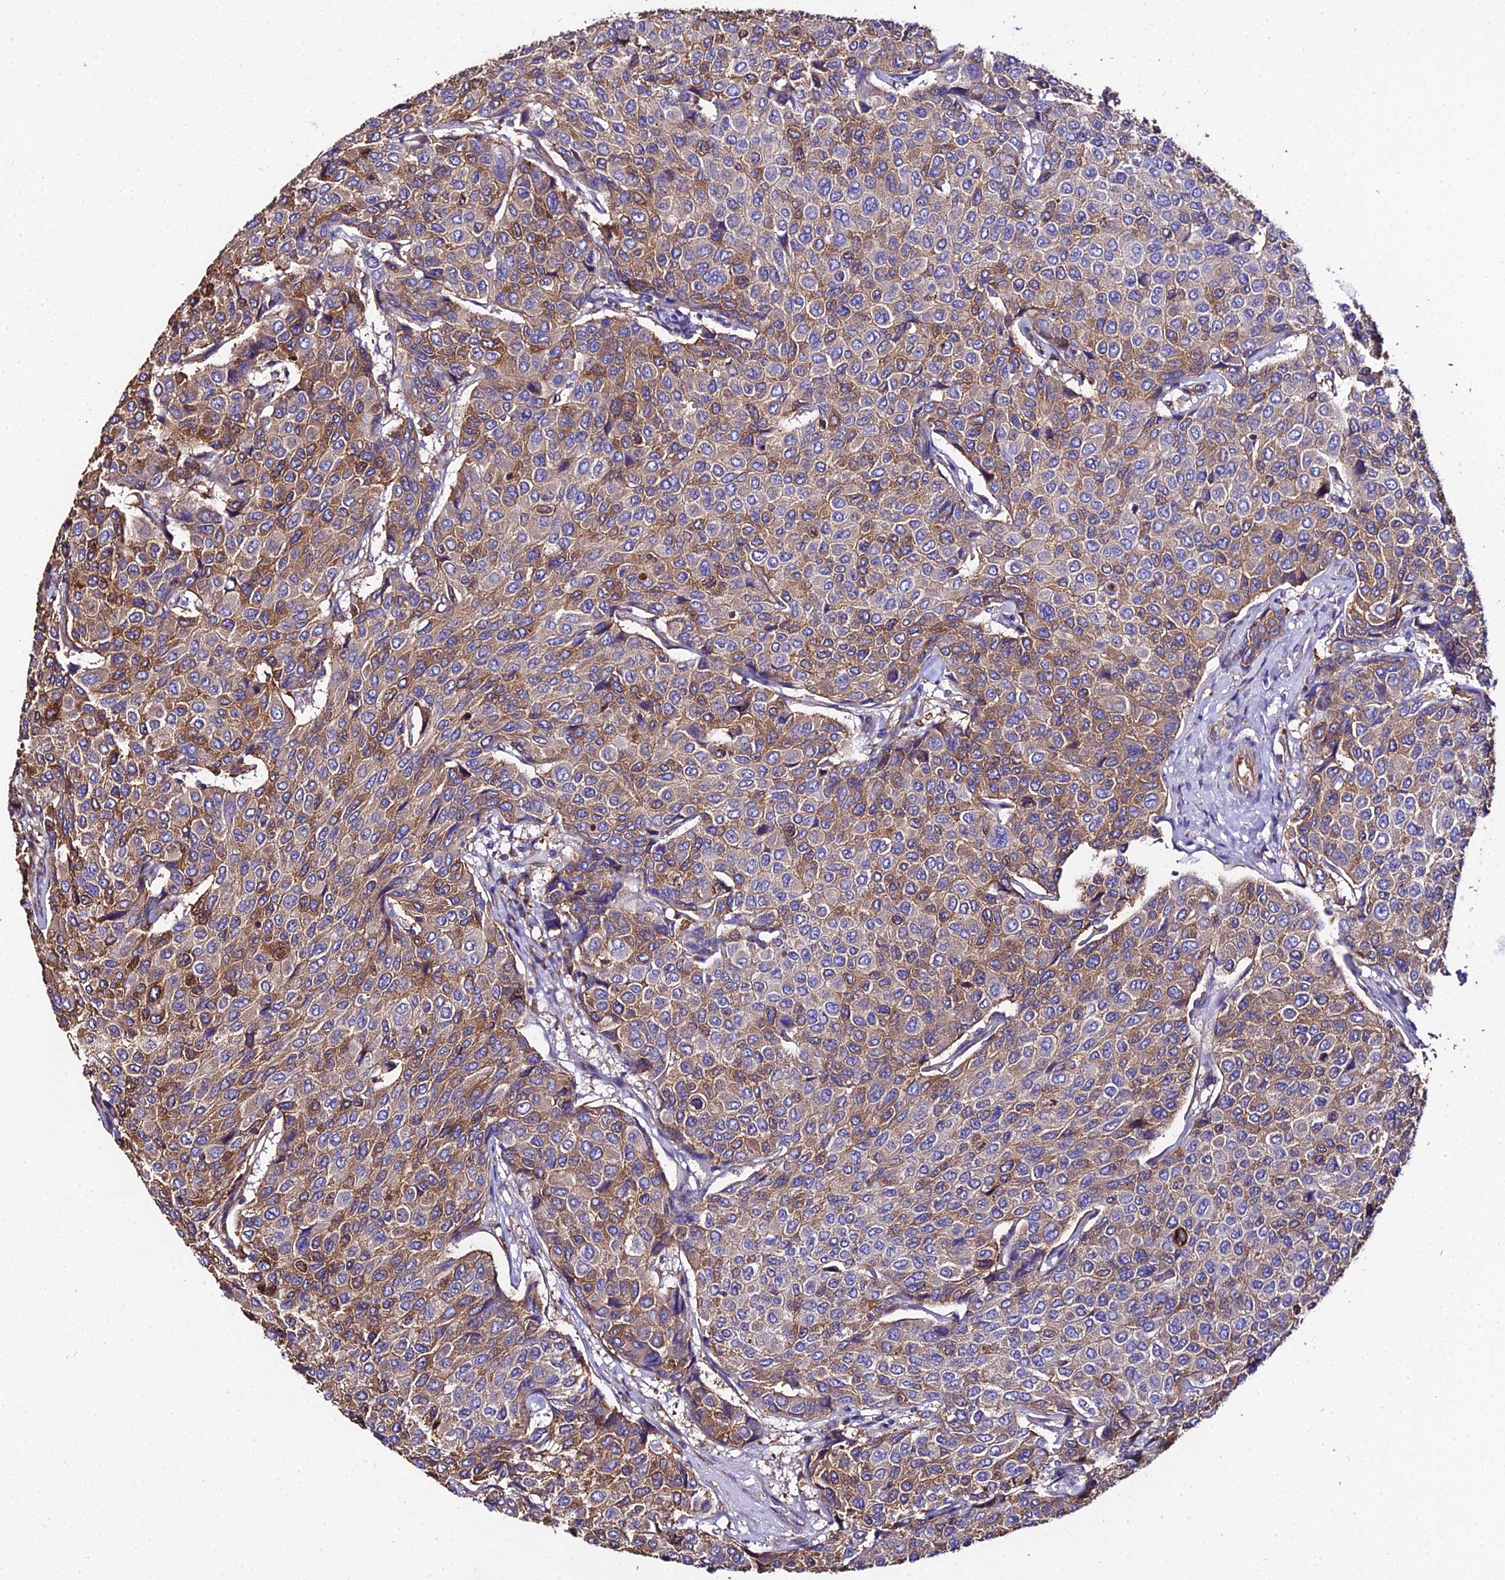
{"staining": {"intensity": "moderate", "quantity": "25%-75%", "location": "cytoplasmic/membranous"}, "tissue": "breast cancer", "cell_type": "Tumor cells", "image_type": "cancer", "snomed": [{"axis": "morphology", "description": "Duct carcinoma"}, {"axis": "topography", "description": "Breast"}], "caption": "Infiltrating ductal carcinoma (breast) stained for a protein (brown) exhibits moderate cytoplasmic/membranous positive expression in about 25%-75% of tumor cells.", "gene": "TUBA3D", "patient": {"sex": "female", "age": 55}}